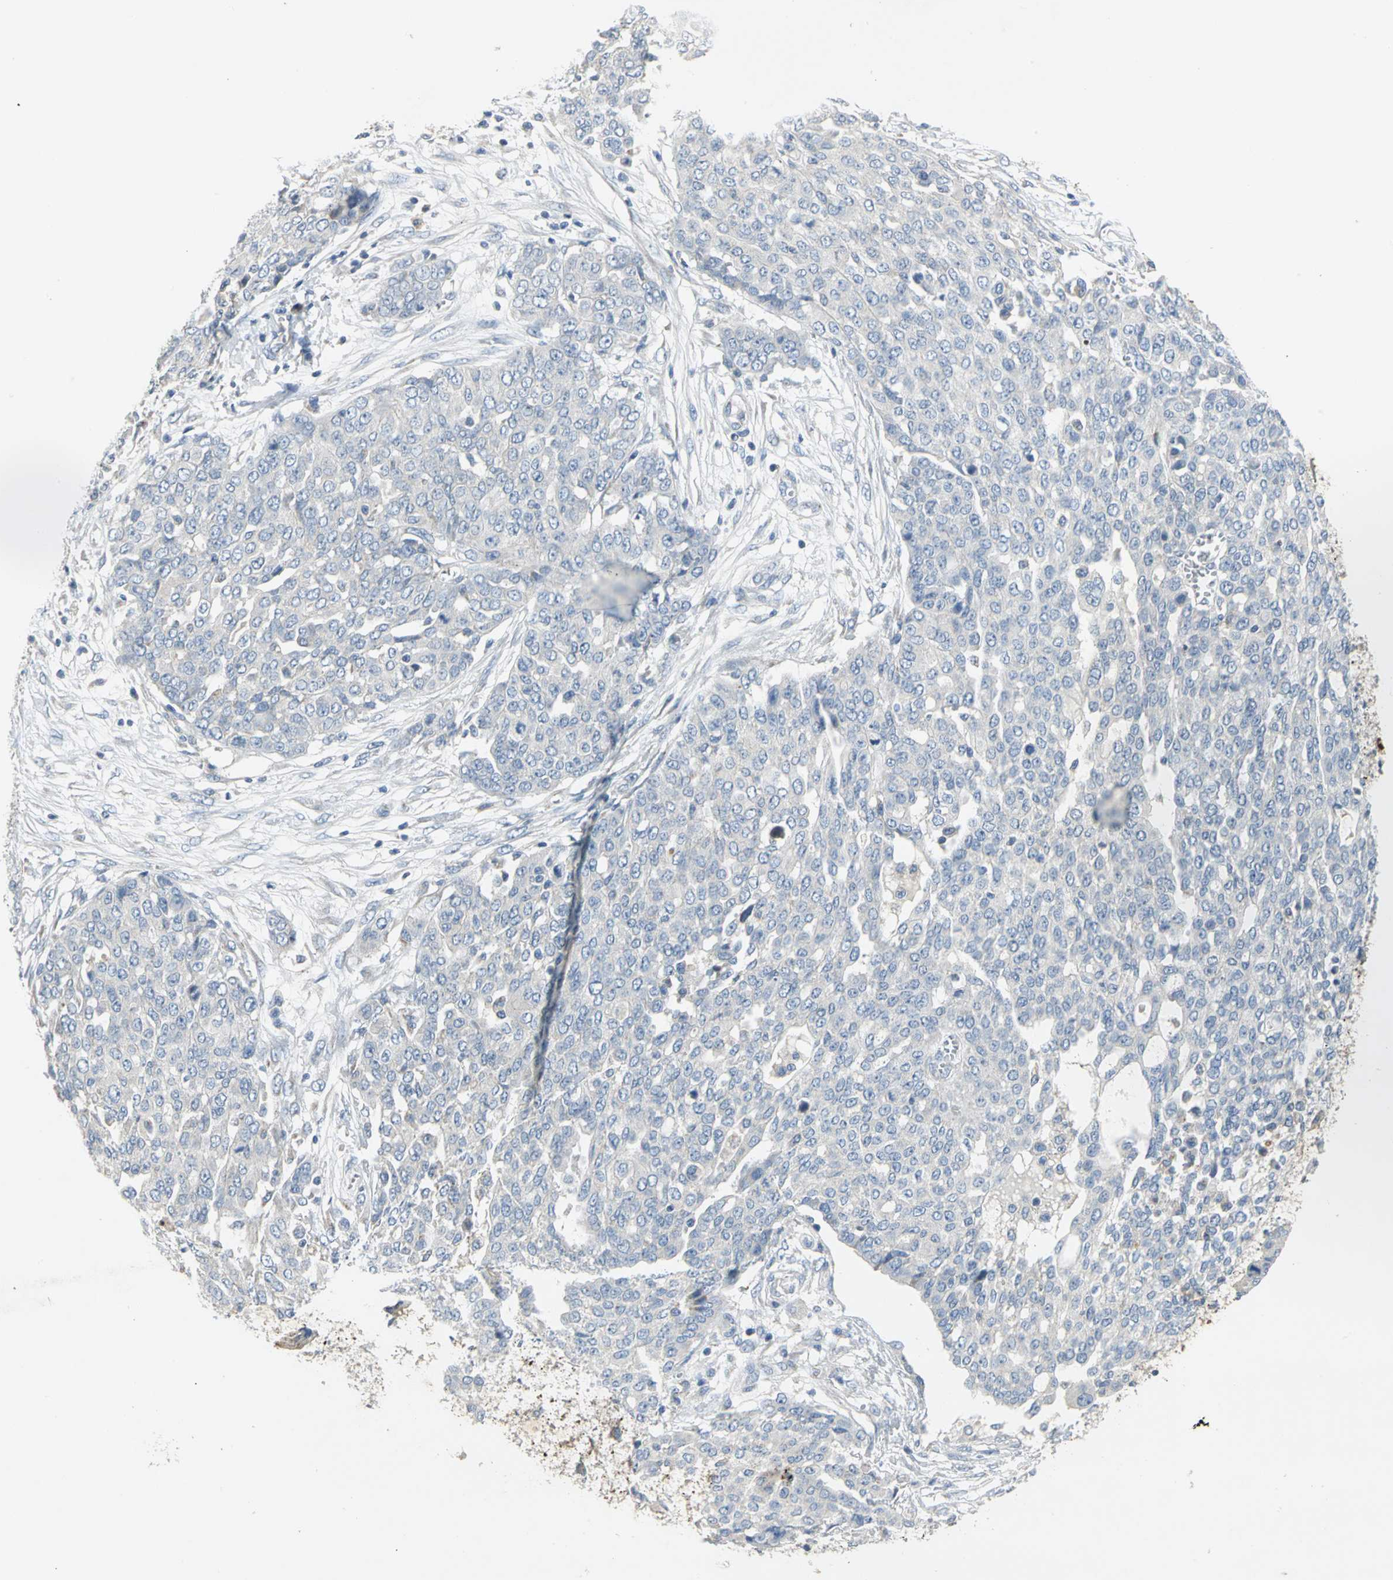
{"staining": {"intensity": "negative", "quantity": "none", "location": "none"}, "tissue": "ovarian cancer", "cell_type": "Tumor cells", "image_type": "cancer", "snomed": [{"axis": "morphology", "description": "Cystadenocarcinoma, serous, NOS"}, {"axis": "topography", "description": "Soft tissue"}, {"axis": "topography", "description": "Ovary"}], "caption": "High magnification brightfield microscopy of ovarian serous cystadenocarcinoma stained with DAB (brown) and counterstained with hematoxylin (blue): tumor cells show no significant expression.", "gene": "SPPL2B", "patient": {"sex": "female", "age": 57}}